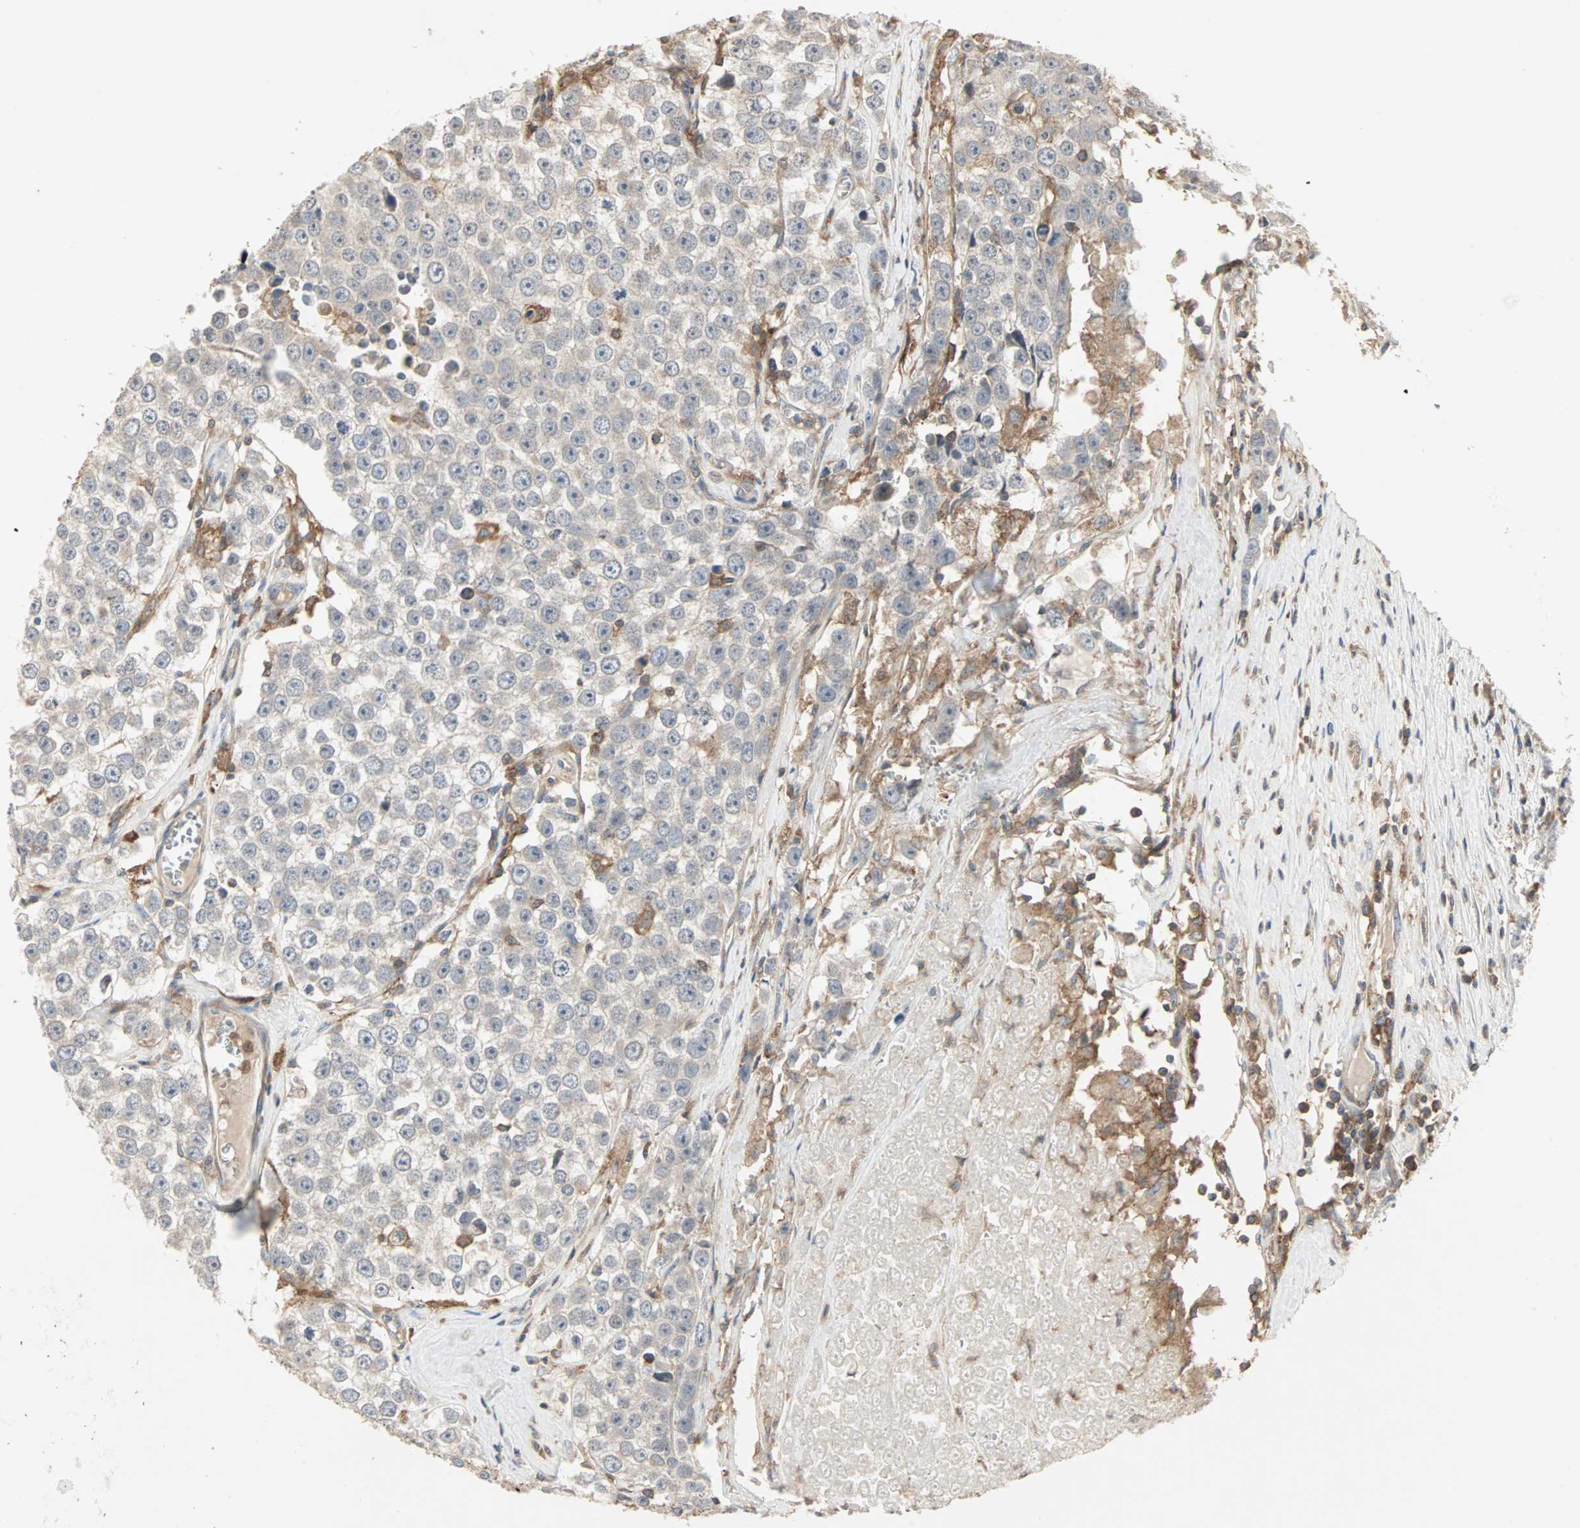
{"staining": {"intensity": "weak", "quantity": "<25%", "location": "cytoplasmic/membranous"}, "tissue": "testis cancer", "cell_type": "Tumor cells", "image_type": "cancer", "snomed": [{"axis": "morphology", "description": "Seminoma, NOS"}, {"axis": "morphology", "description": "Carcinoma, Embryonal, NOS"}, {"axis": "topography", "description": "Testis"}], "caption": "High power microscopy histopathology image of an immunohistochemistry photomicrograph of testis cancer (embryonal carcinoma), revealing no significant staining in tumor cells.", "gene": "GNAI2", "patient": {"sex": "male", "age": 52}}